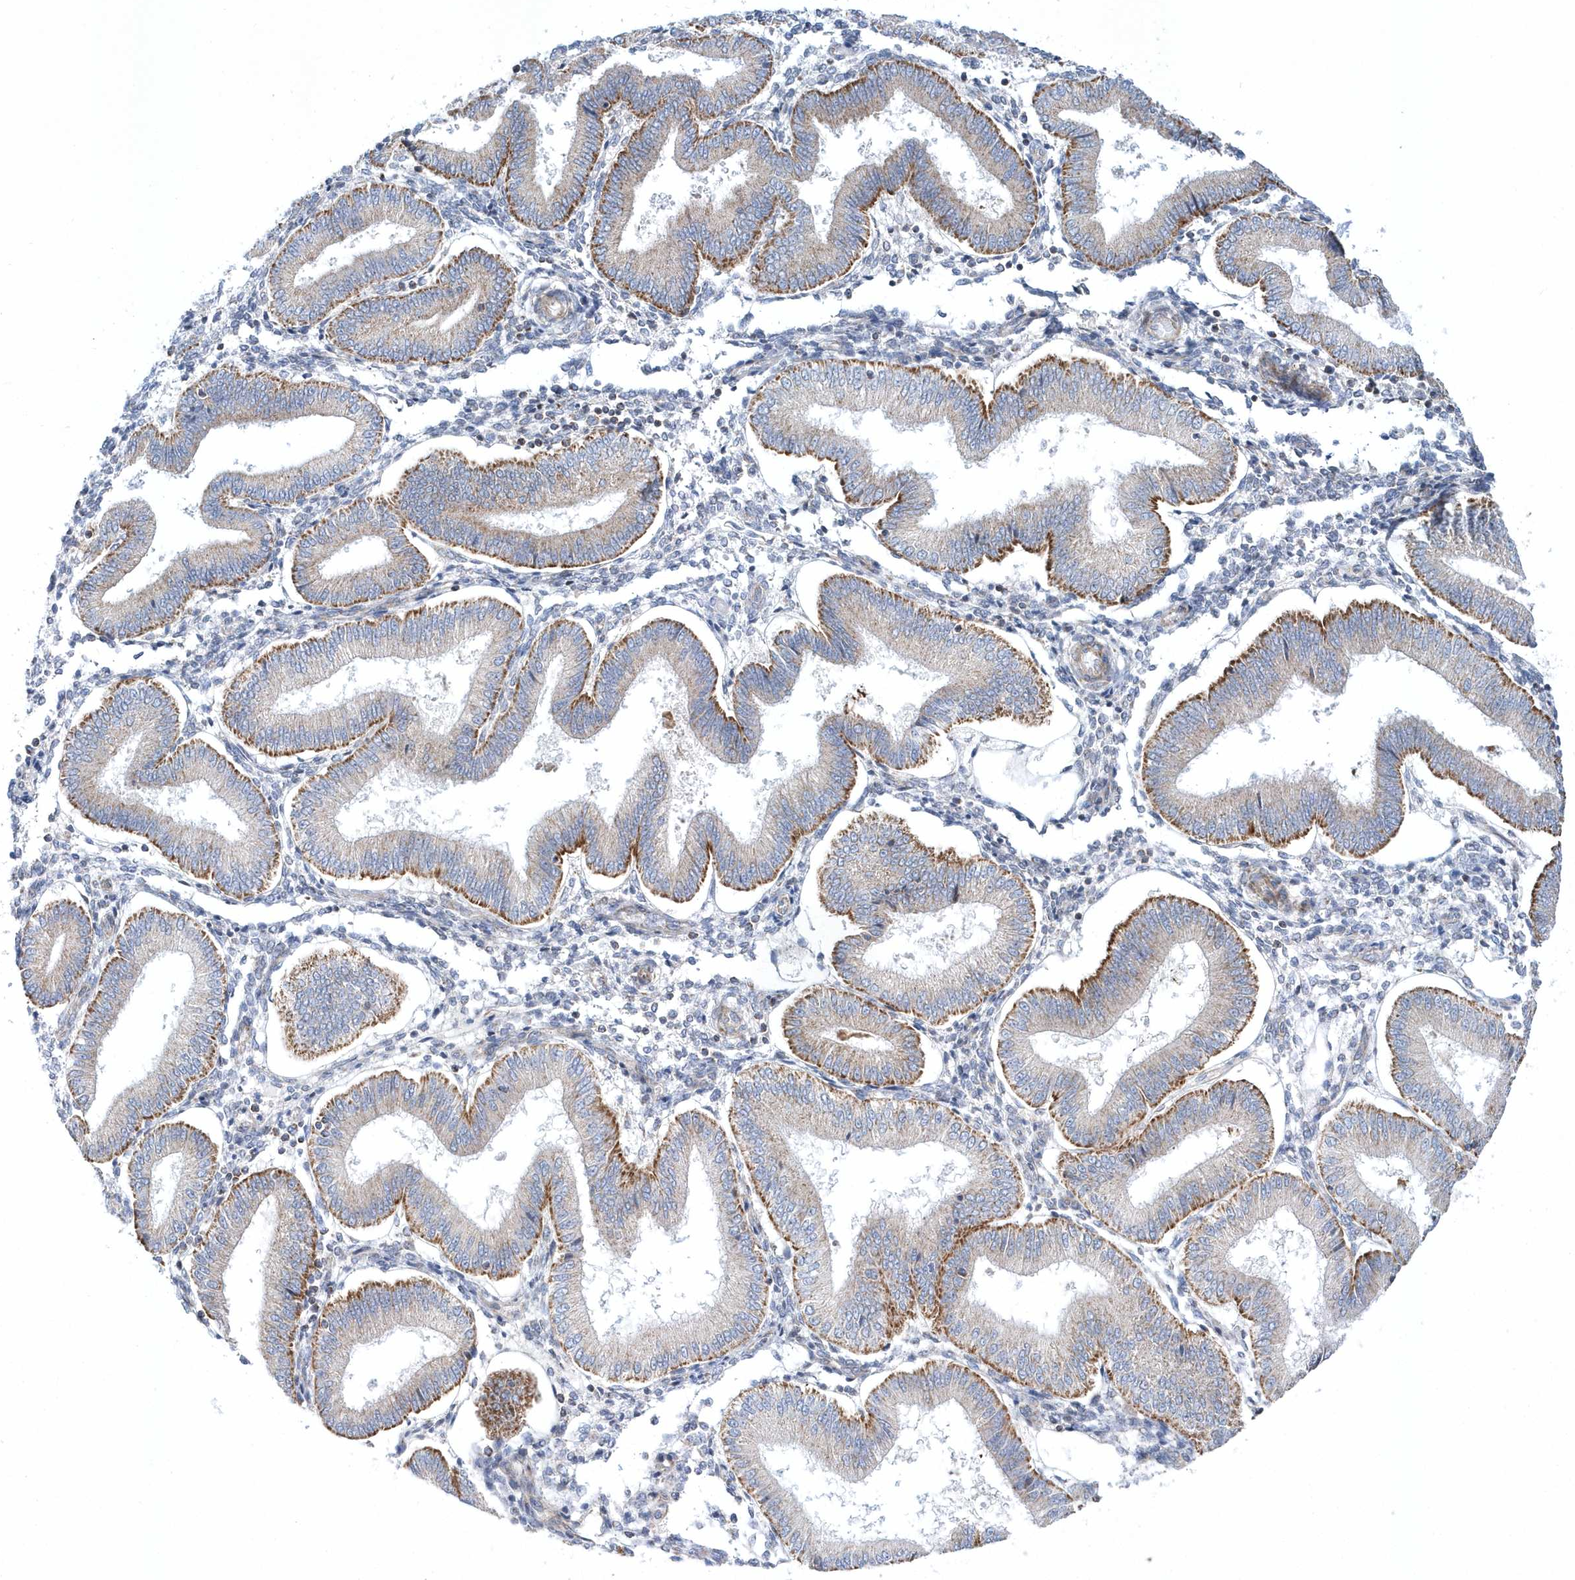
{"staining": {"intensity": "weak", "quantity": "<25%", "location": "cytoplasmic/membranous"}, "tissue": "endometrium", "cell_type": "Cells in endometrial stroma", "image_type": "normal", "snomed": [{"axis": "morphology", "description": "Normal tissue, NOS"}, {"axis": "topography", "description": "Endometrium"}], "caption": "A histopathology image of endometrium stained for a protein displays no brown staining in cells in endometrial stroma.", "gene": "OPA1", "patient": {"sex": "female", "age": 39}}